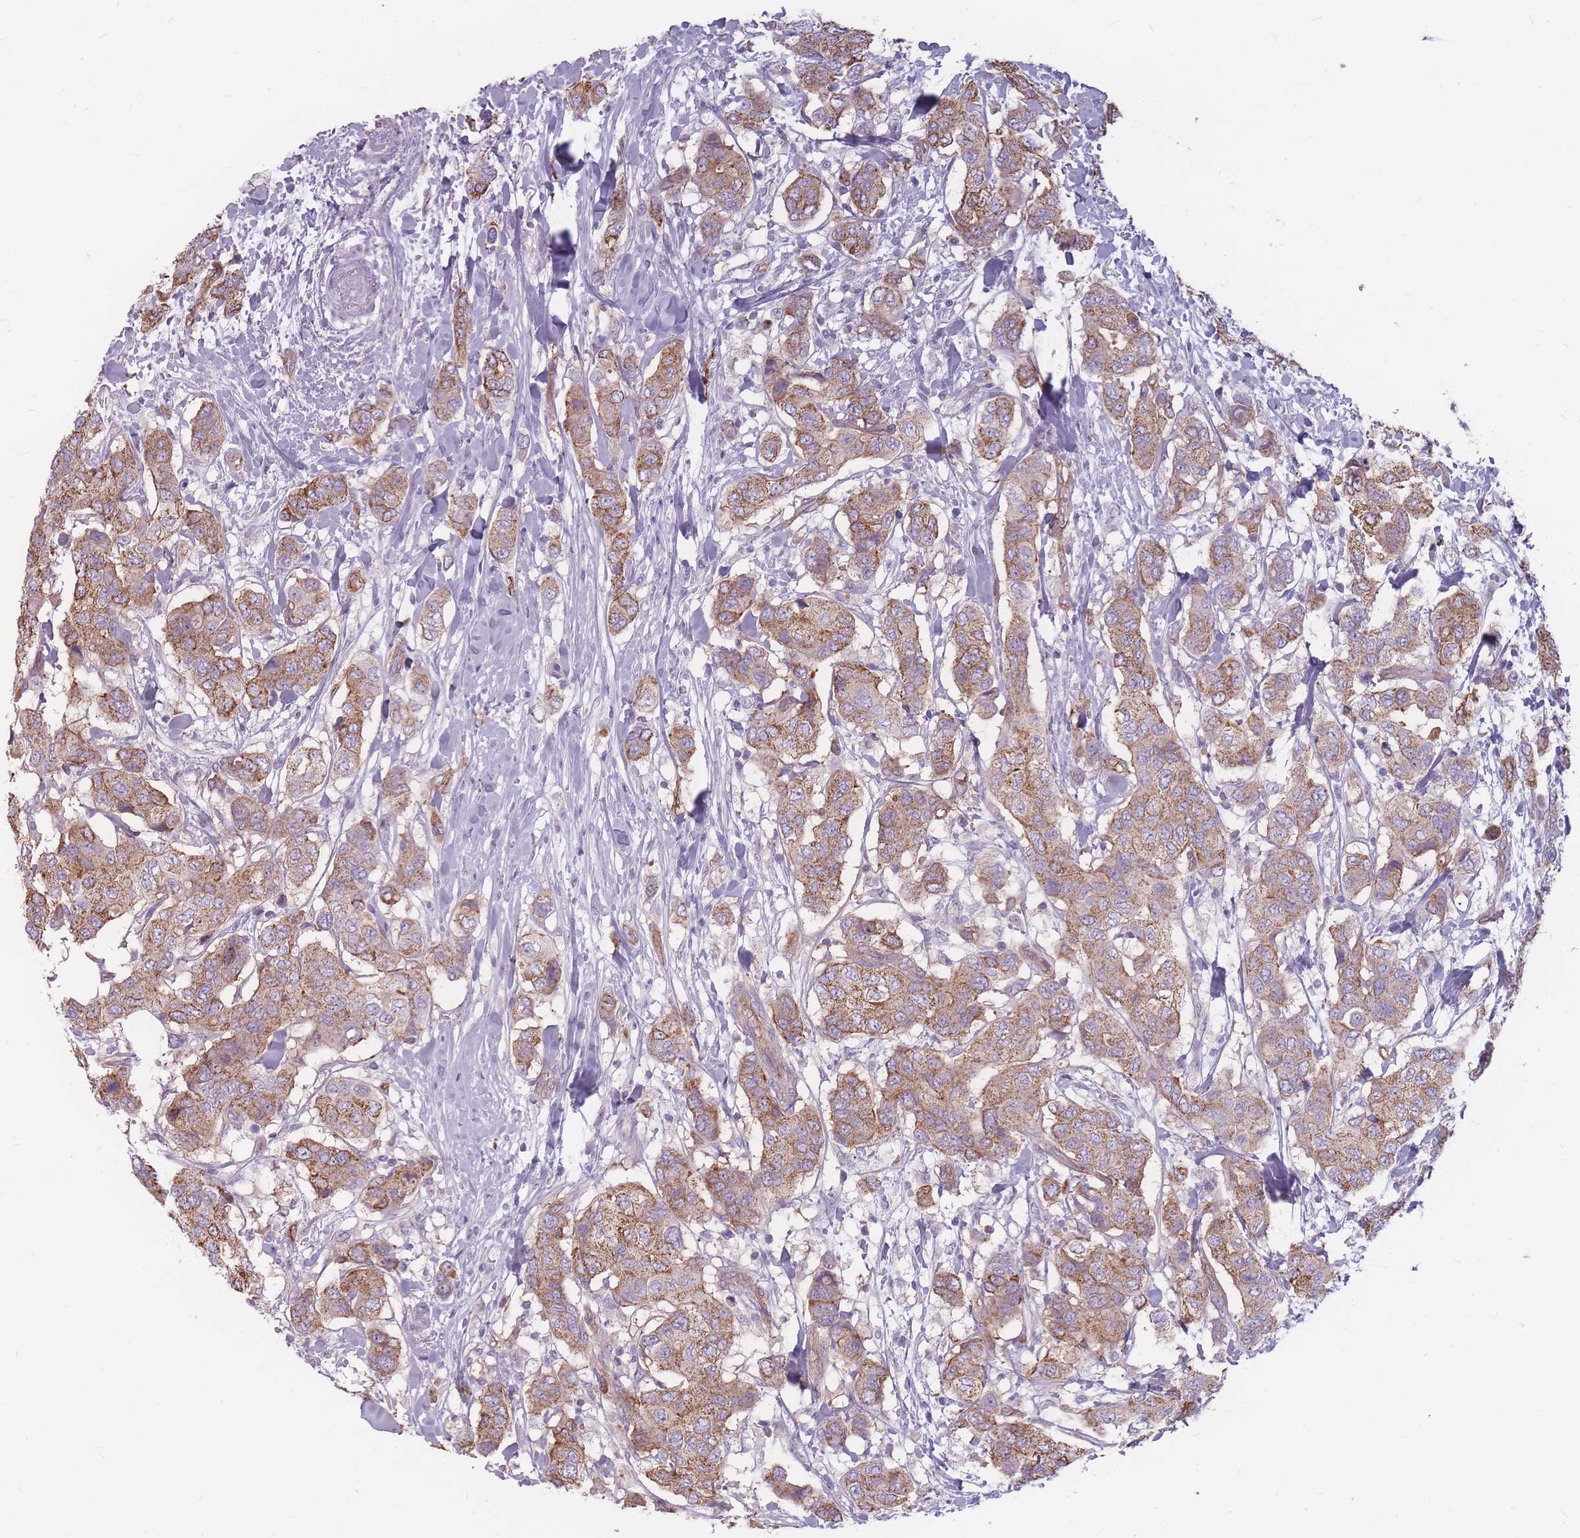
{"staining": {"intensity": "moderate", "quantity": ">75%", "location": "cytoplasmic/membranous"}, "tissue": "breast cancer", "cell_type": "Tumor cells", "image_type": "cancer", "snomed": [{"axis": "morphology", "description": "Lobular carcinoma"}, {"axis": "topography", "description": "Breast"}], "caption": "A brown stain shows moderate cytoplasmic/membranous expression of a protein in human lobular carcinoma (breast) tumor cells.", "gene": "GNA11", "patient": {"sex": "female", "age": 51}}